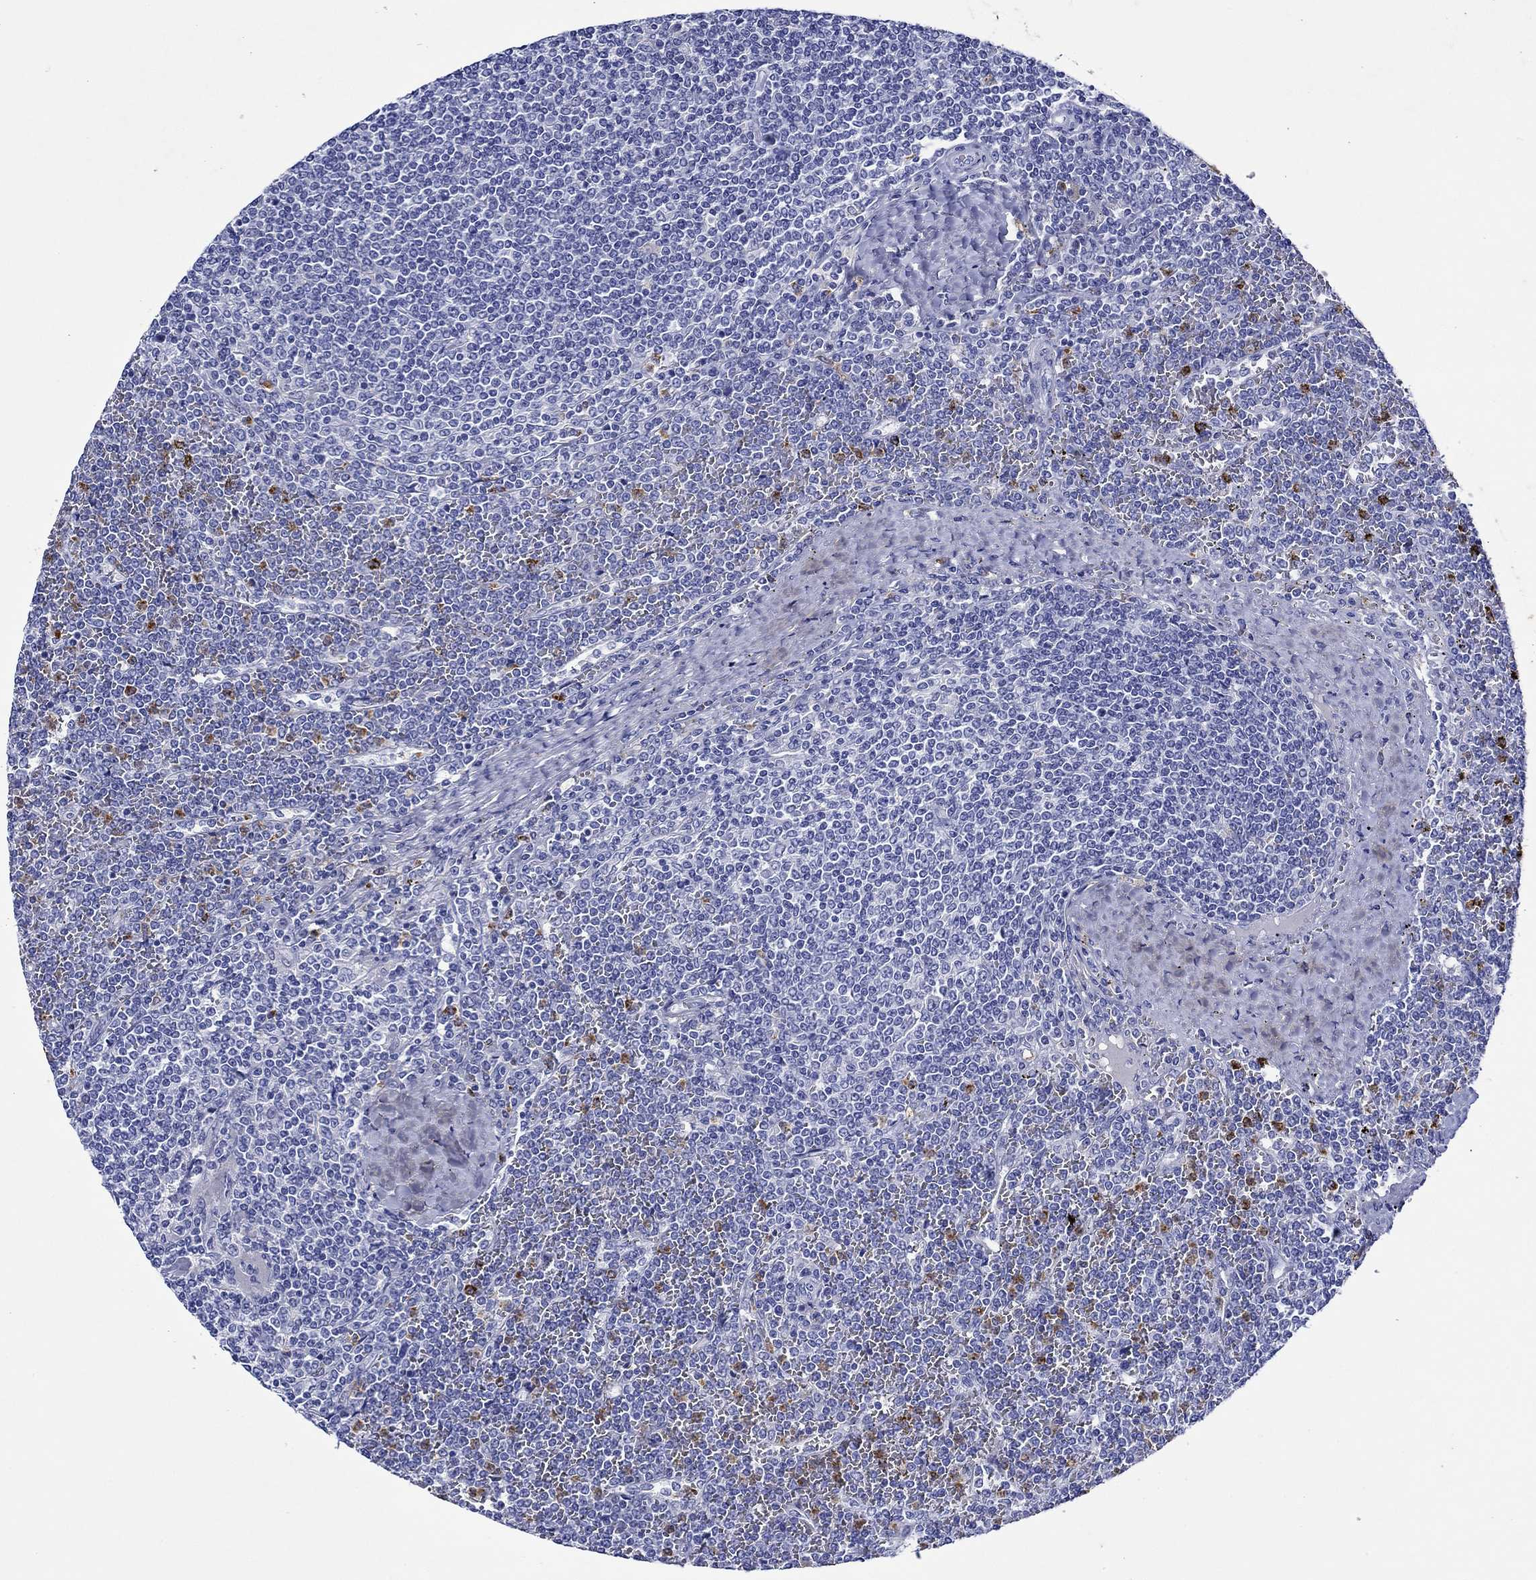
{"staining": {"intensity": "negative", "quantity": "none", "location": "none"}, "tissue": "lymphoma", "cell_type": "Tumor cells", "image_type": "cancer", "snomed": [{"axis": "morphology", "description": "Malignant lymphoma, non-Hodgkin's type, Low grade"}, {"axis": "topography", "description": "Spleen"}], "caption": "Immunohistochemistry (IHC) of malignant lymphoma, non-Hodgkin's type (low-grade) exhibits no expression in tumor cells.", "gene": "EPX", "patient": {"sex": "female", "age": 19}}